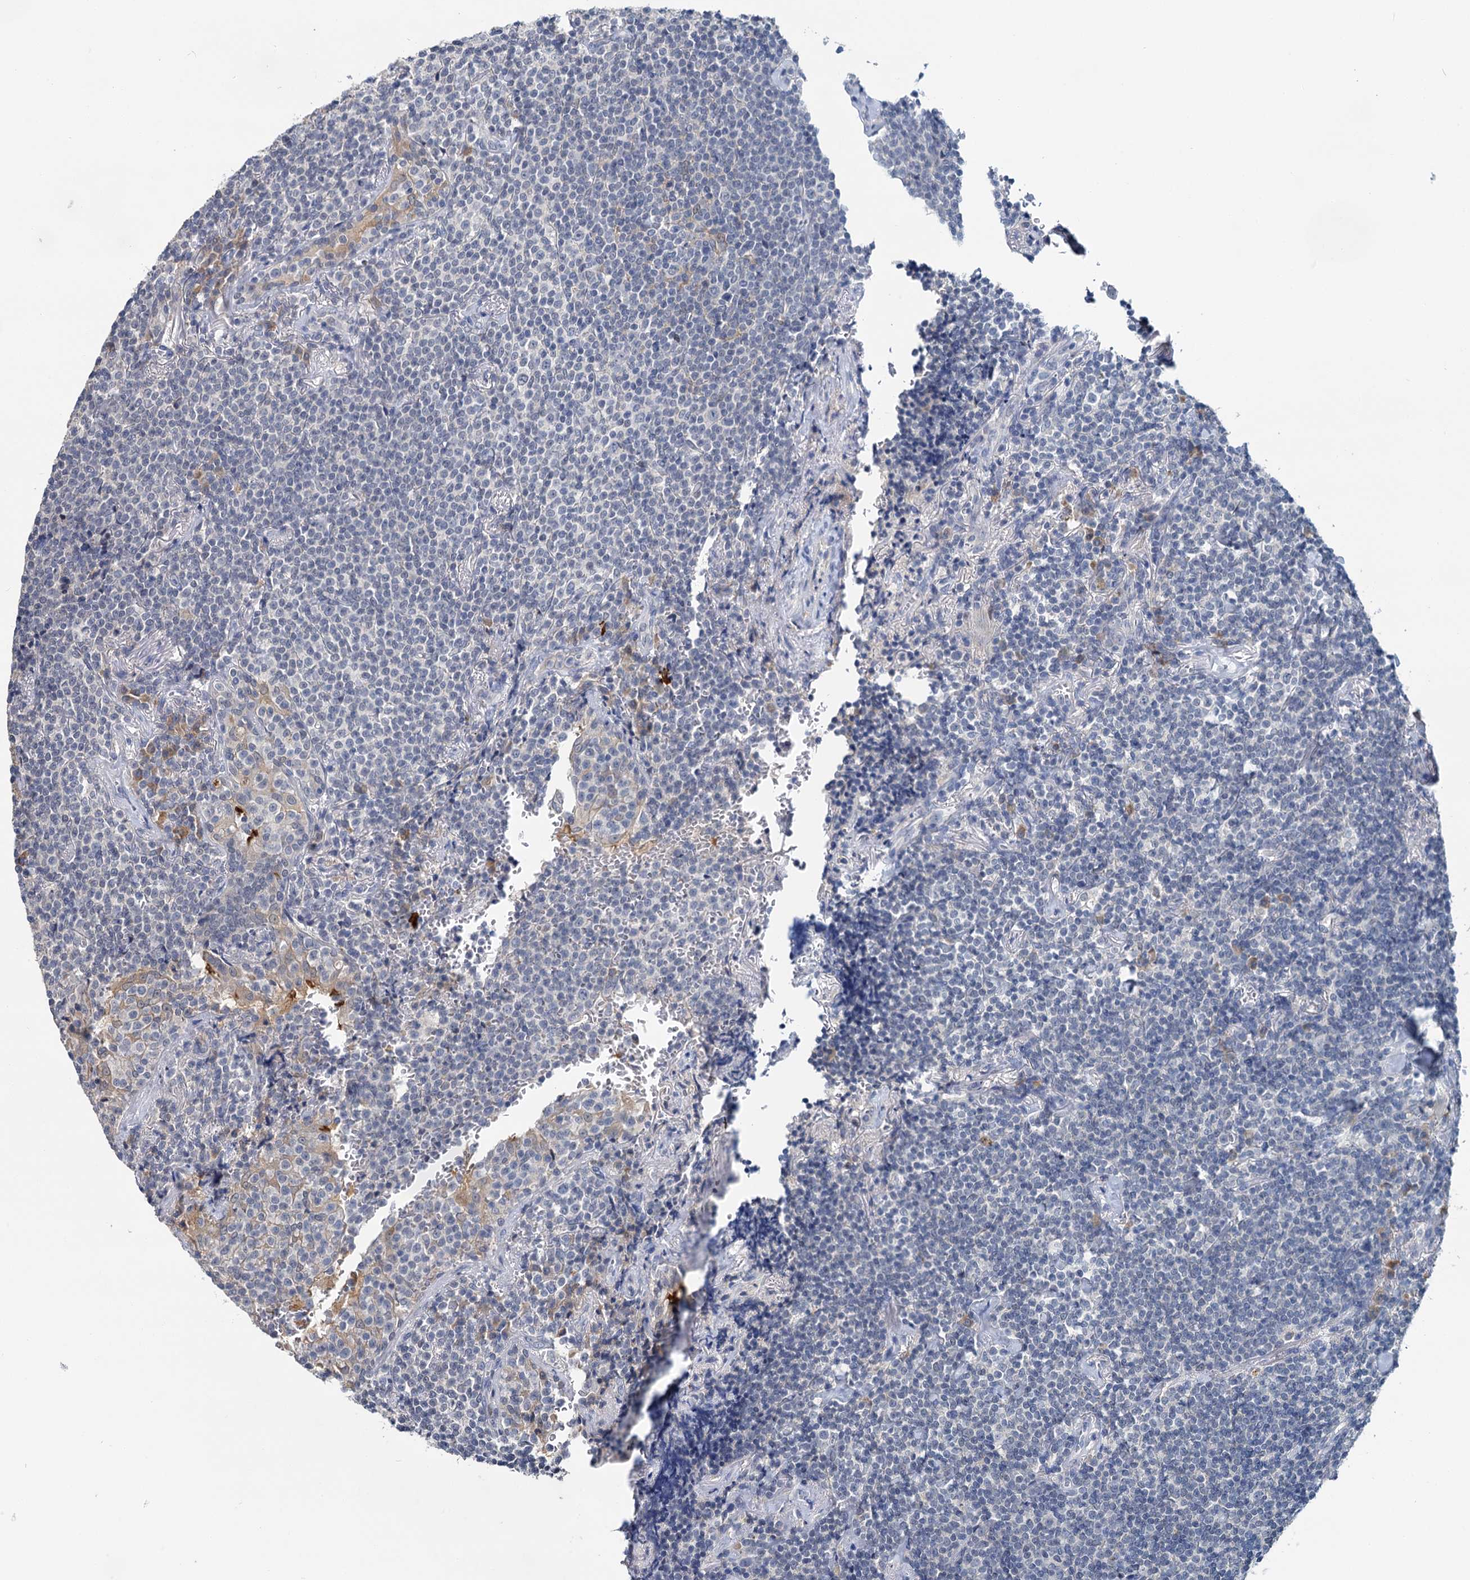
{"staining": {"intensity": "negative", "quantity": "none", "location": "none"}, "tissue": "lymphoma", "cell_type": "Tumor cells", "image_type": "cancer", "snomed": [{"axis": "morphology", "description": "Malignant lymphoma, non-Hodgkin's type, Low grade"}, {"axis": "topography", "description": "Lung"}], "caption": "This is an immunohistochemistry micrograph of low-grade malignant lymphoma, non-Hodgkin's type. There is no staining in tumor cells.", "gene": "ANKRD42", "patient": {"sex": "female", "age": 71}}